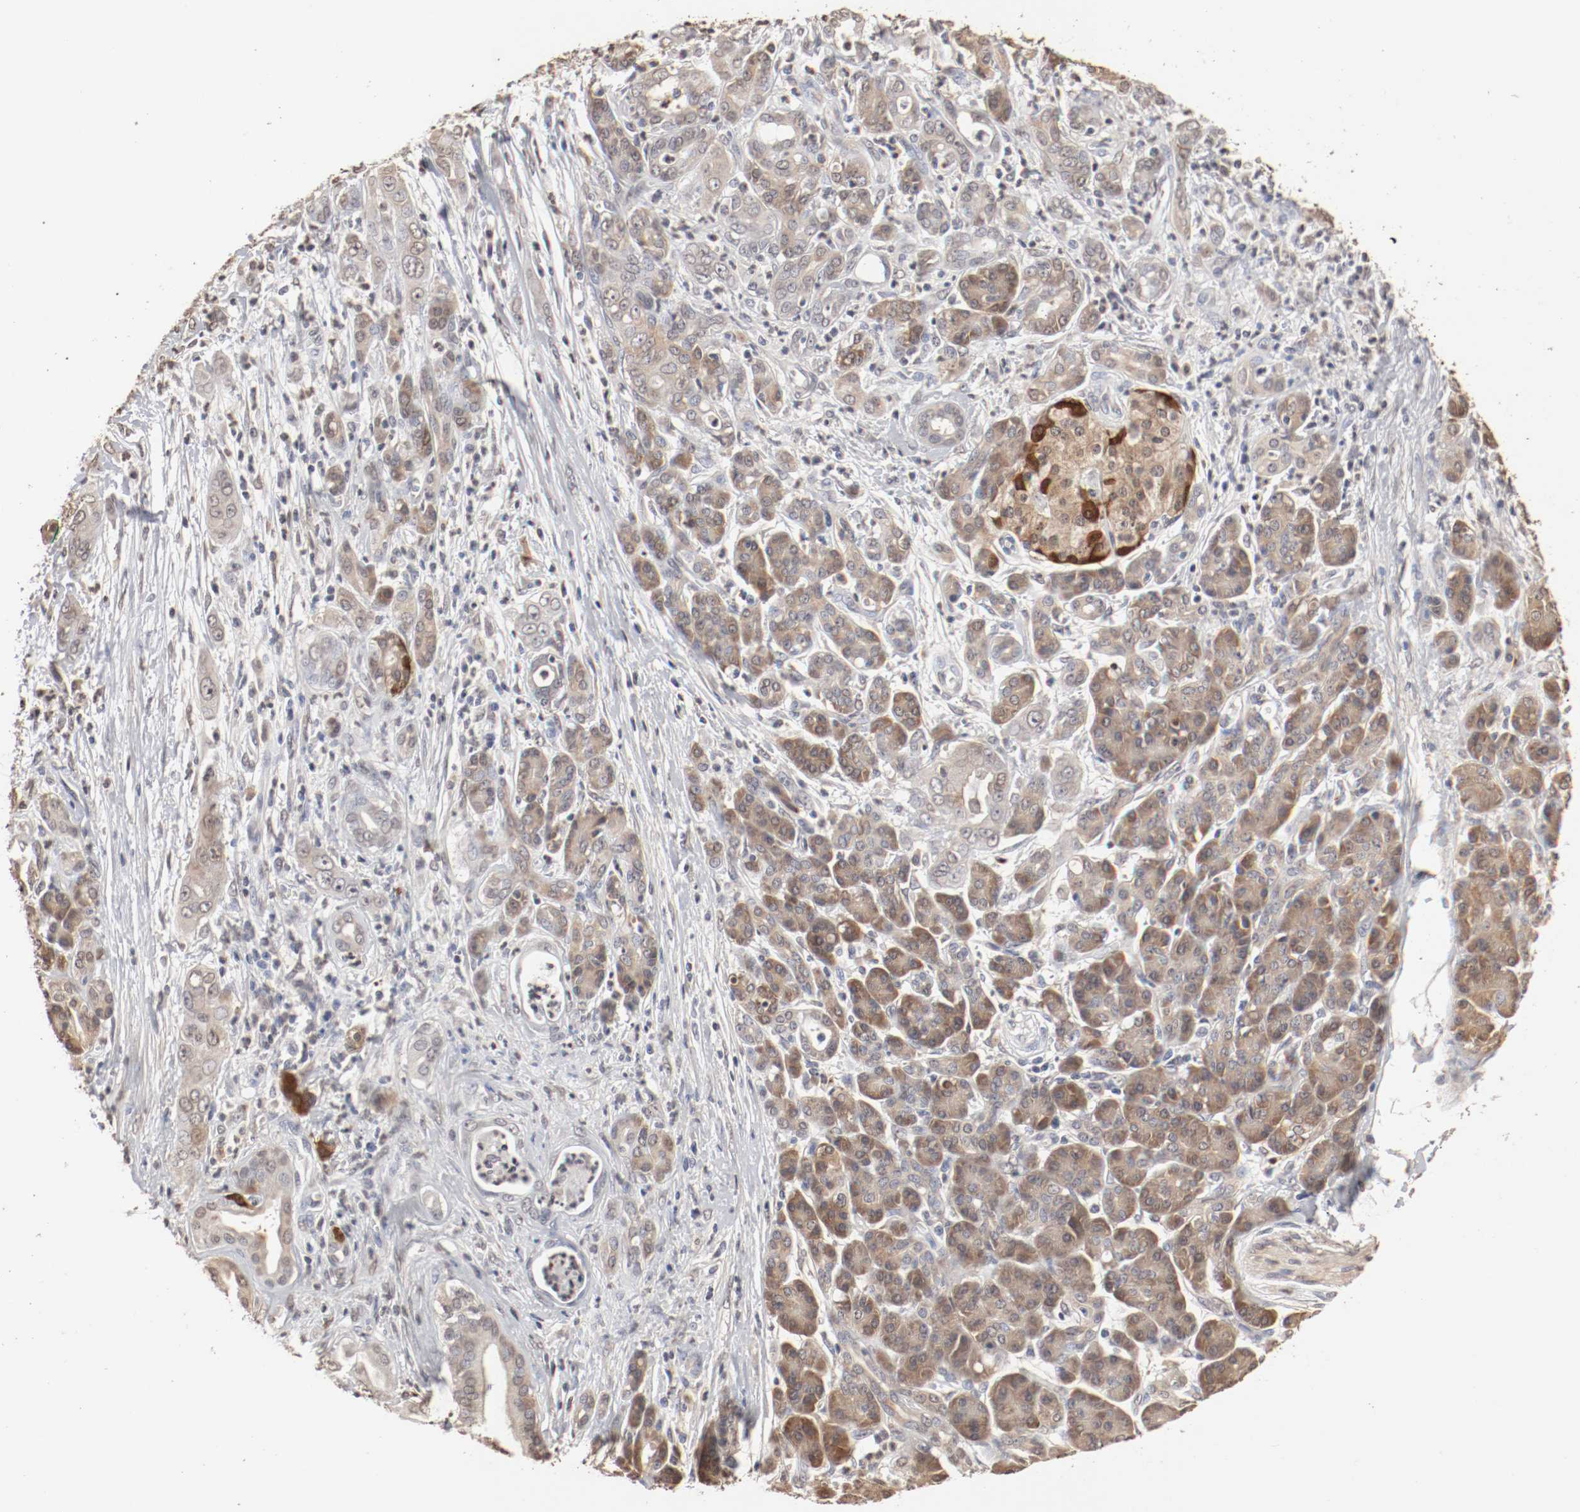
{"staining": {"intensity": "moderate", "quantity": "25%-75%", "location": "cytoplasmic/membranous,nuclear"}, "tissue": "pancreatic cancer", "cell_type": "Tumor cells", "image_type": "cancer", "snomed": [{"axis": "morphology", "description": "Adenocarcinoma, NOS"}, {"axis": "topography", "description": "Pancreas"}], "caption": "Approximately 25%-75% of tumor cells in pancreatic cancer (adenocarcinoma) display moderate cytoplasmic/membranous and nuclear protein positivity as visualized by brown immunohistochemical staining.", "gene": "WASL", "patient": {"sex": "male", "age": 59}}